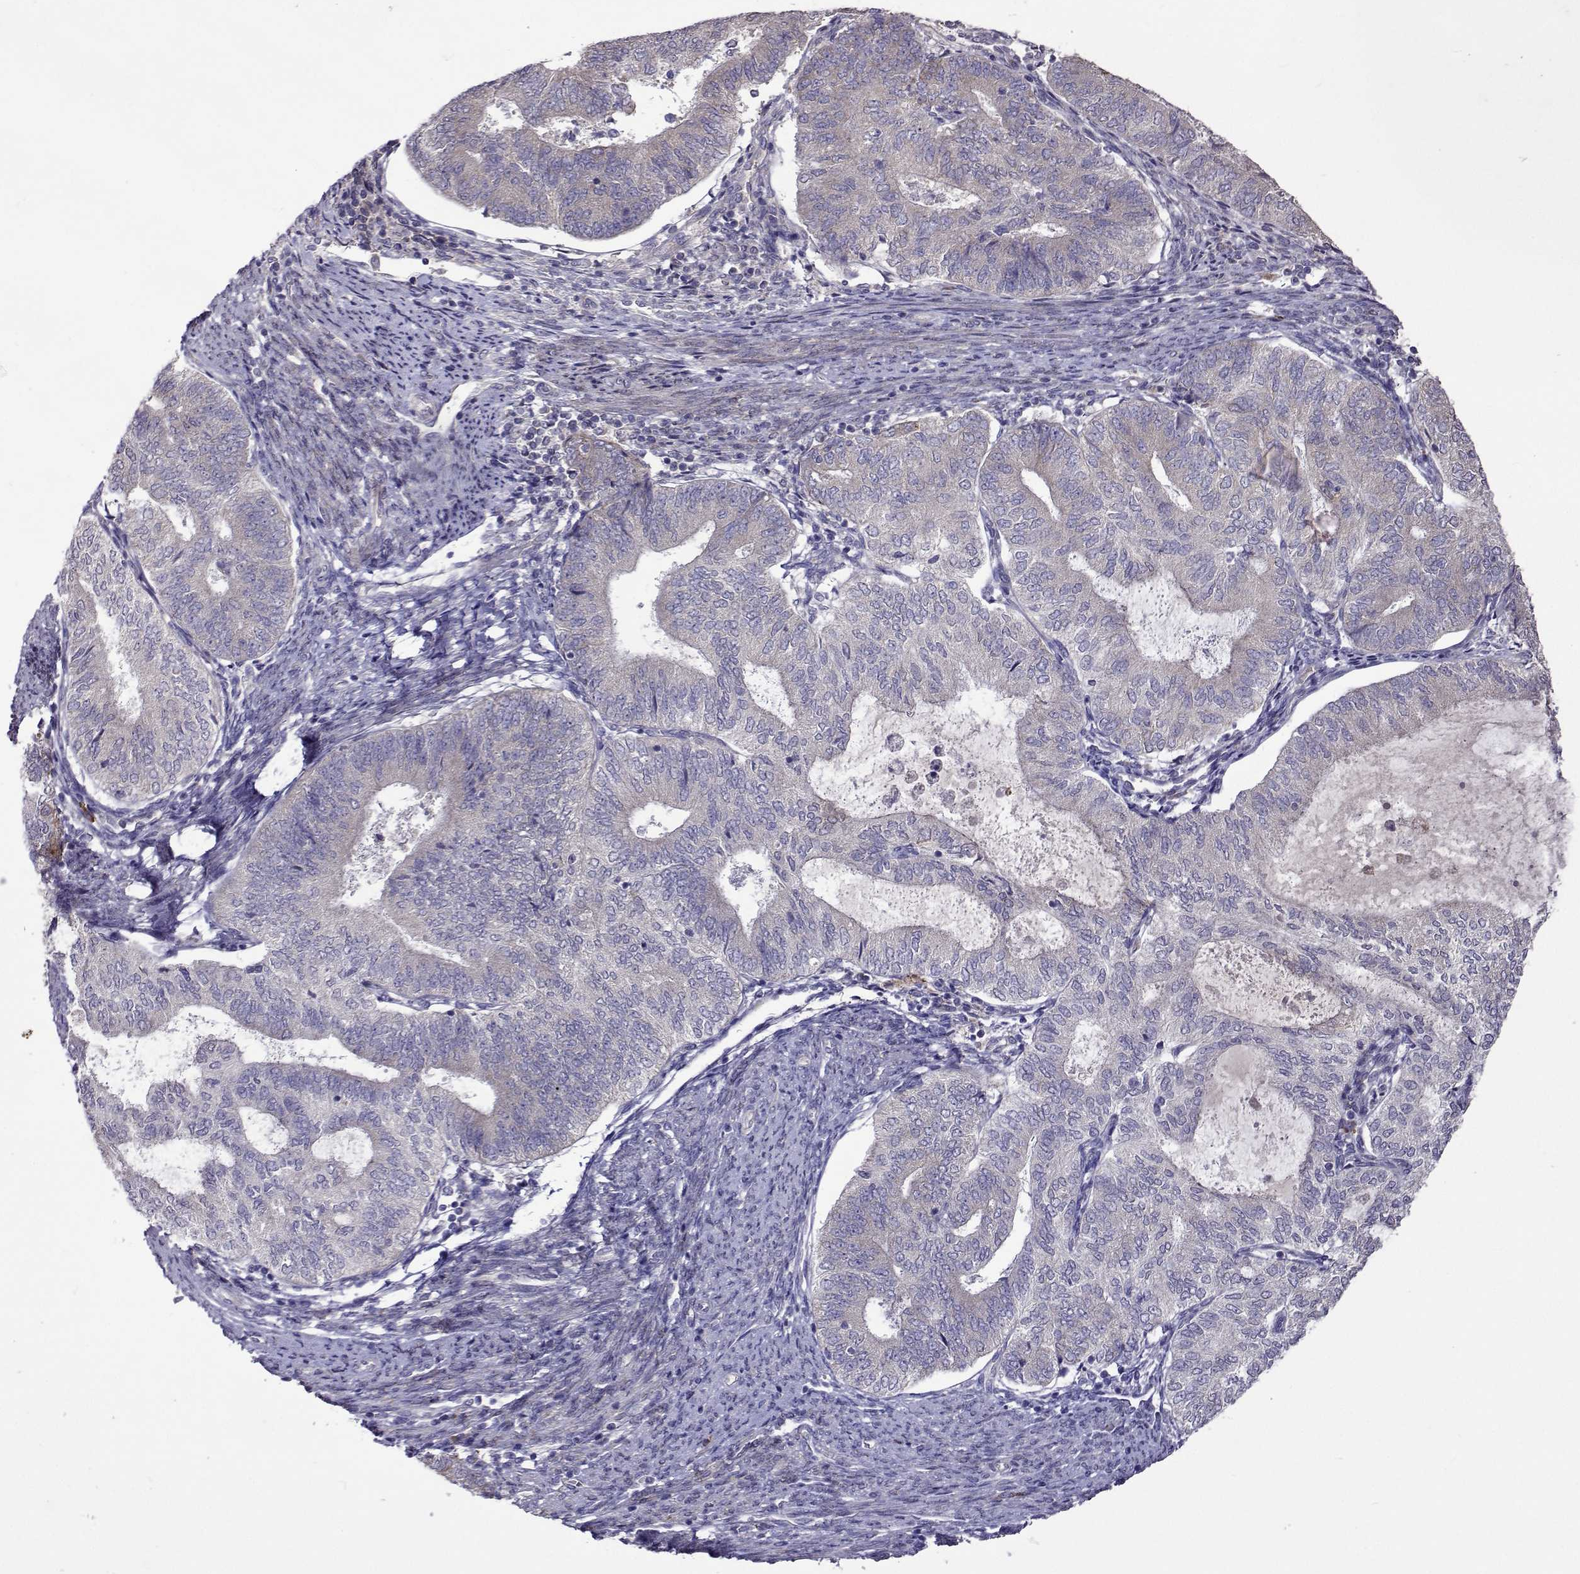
{"staining": {"intensity": "negative", "quantity": "none", "location": "none"}, "tissue": "endometrial cancer", "cell_type": "Tumor cells", "image_type": "cancer", "snomed": [{"axis": "morphology", "description": "Adenocarcinoma, NOS"}, {"axis": "topography", "description": "Endometrium"}], "caption": "DAB immunohistochemical staining of endometrial cancer demonstrates no significant expression in tumor cells. (DAB immunohistochemistry visualized using brightfield microscopy, high magnification).", "gene": "TARBP2", "patient": {"sex": "female", "age": 65}}